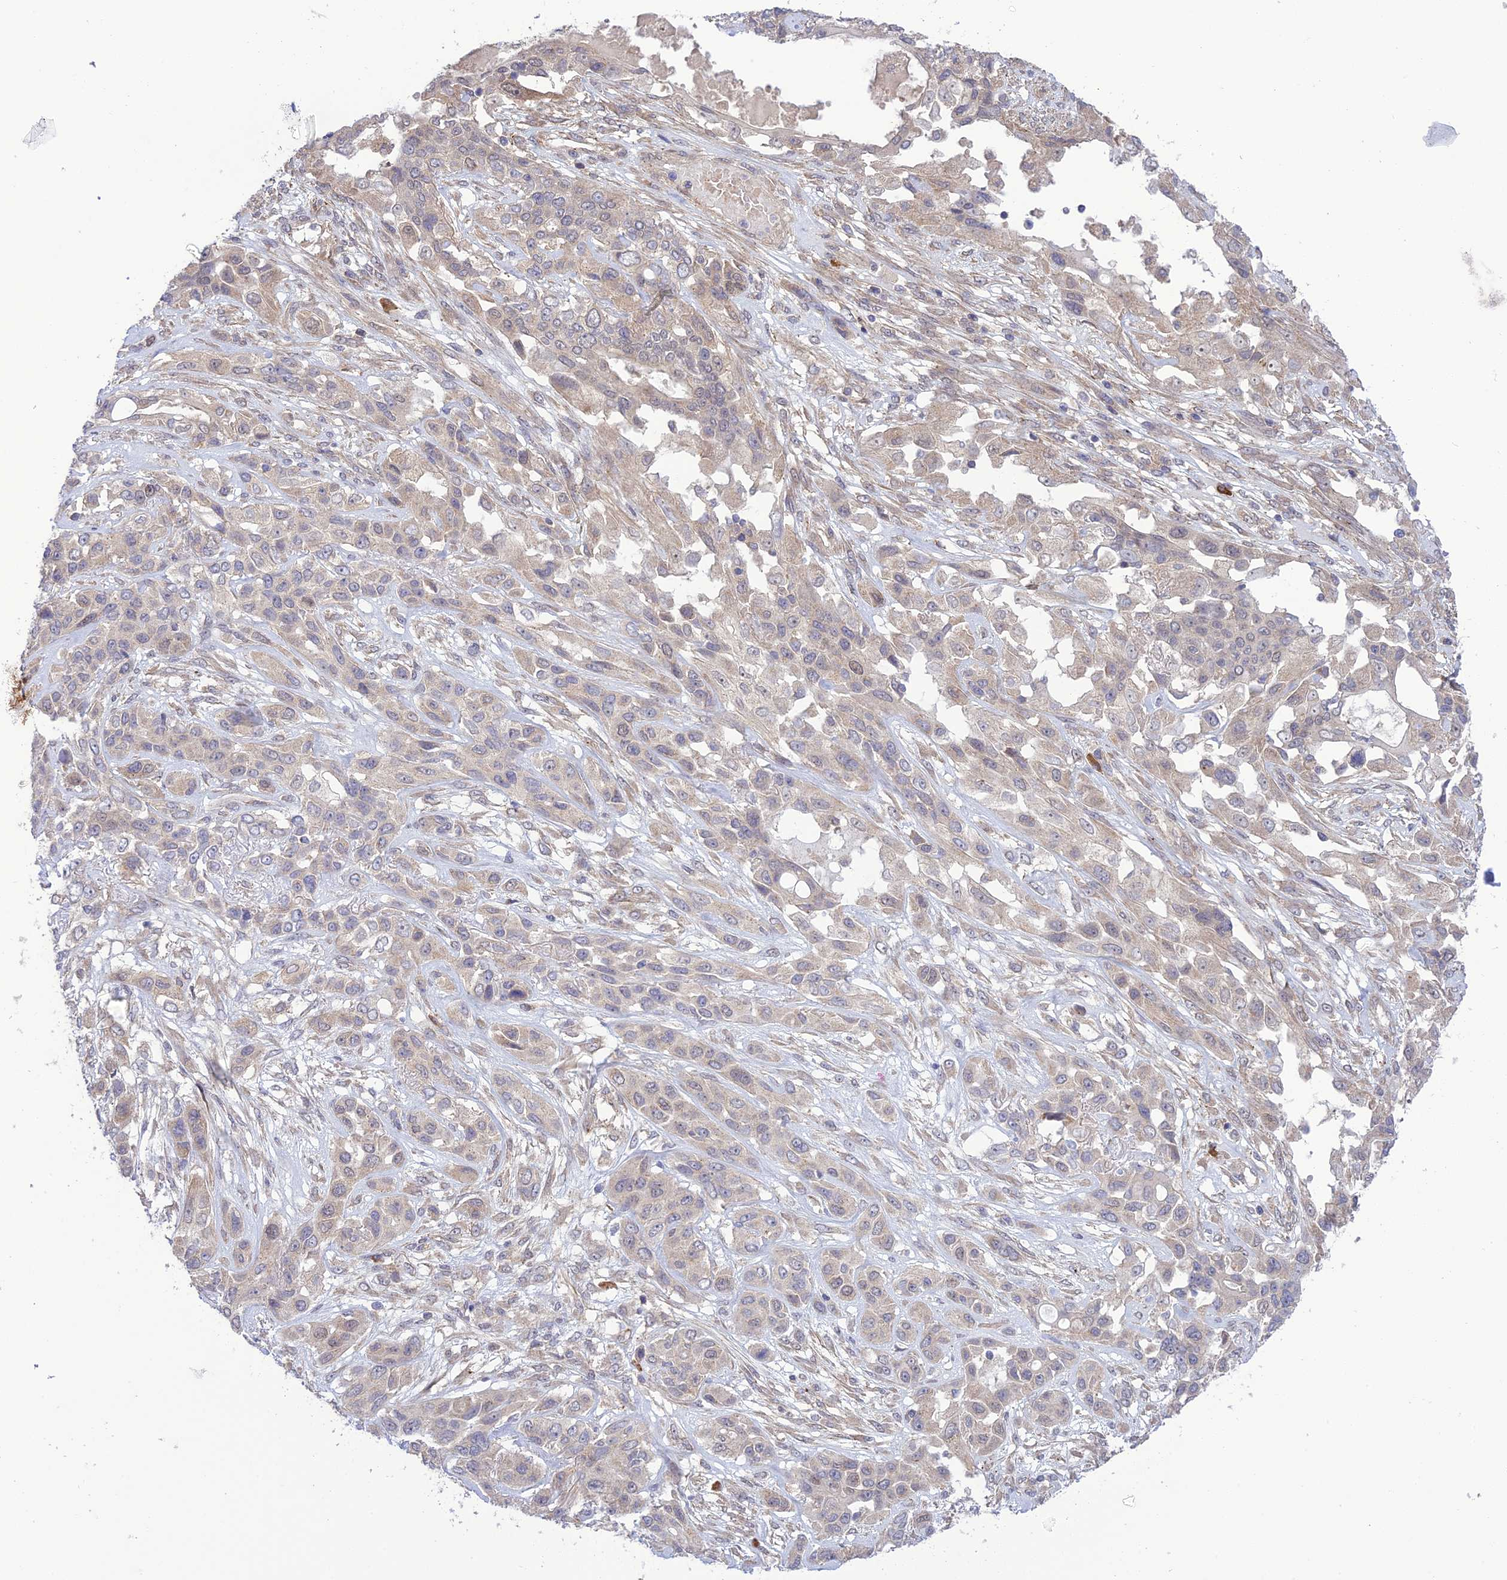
{"staining": {"intensity": "negative", "quantity": "none", "location": "none"}, "tissue": "lung cancer", "cell_type": "Tumor cells", "image_type": "cancer", "snomed": [{"axis": "morphology", "description": "Squamous cell carcinoma, NOS"}, {"axis": "topography", "description": "Lung"}], "caption": "Immunohistochemical staining of human lung cancer (squamous cell carcinoma) reveals no significant expression in tumor cells.", "gene": "UROS", "patient": {"sex": "female", "age": 70}}